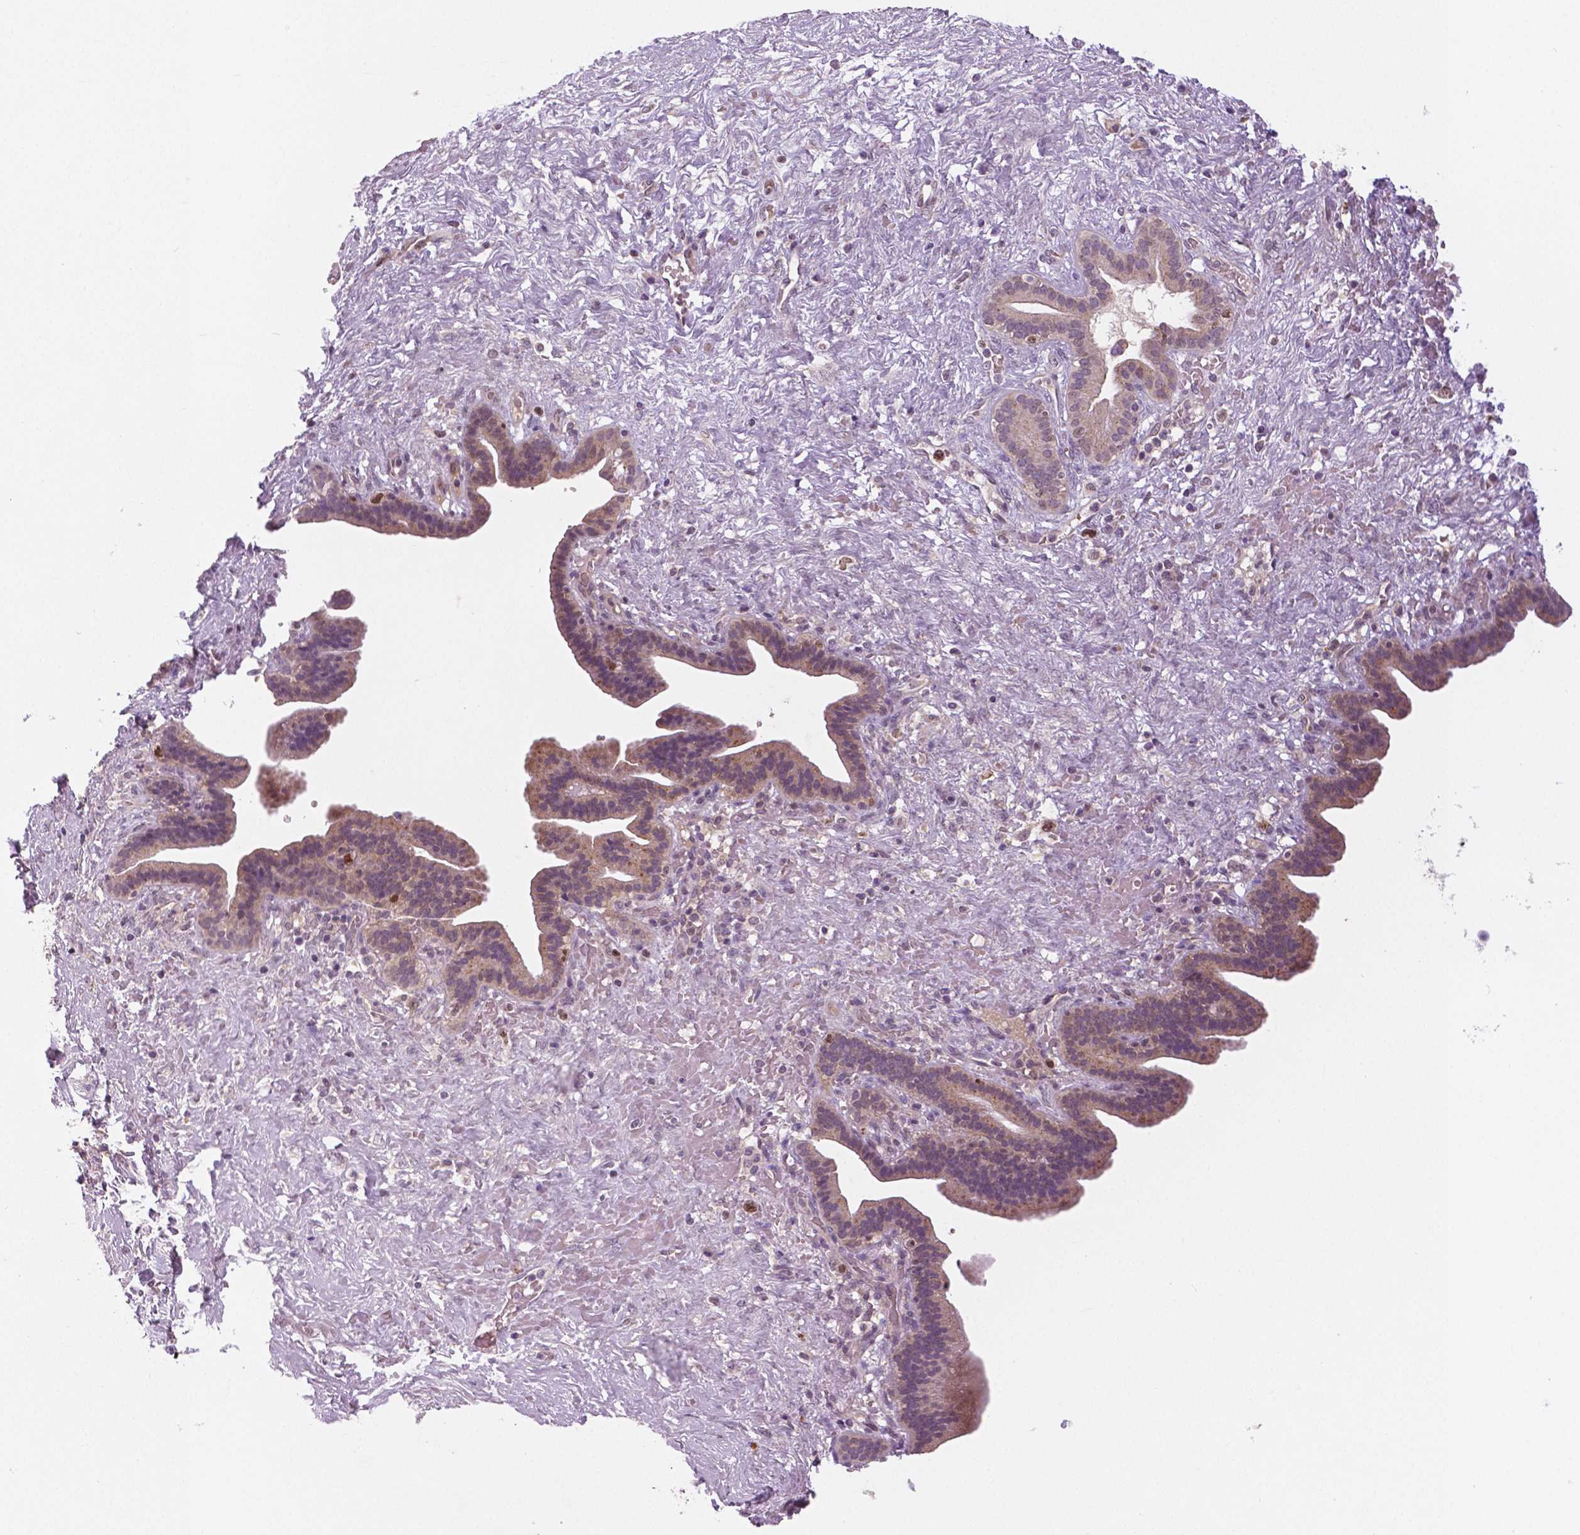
{"staining": {"intensity": "weak", "quantity": ">75%", "location": "cytoplasmic/membranous"}, "tissue": "pancreatic cancer", "cell_type": "Tumor cells", "image_type": "cancer", "snomed": [{"axis": "morphology", "description": "Adenocarcinoma, NOS"}, {"axis": "topography", "description": "Pancreas"}], "caption": "This is a histology image of IHC staining of adenocarcinoma (pancreatic), which shows weak staining in the cytoplasmic/membranous of tumor cells.", "gene": "MKI67", "patient": {"sex": "male", "age": 44}}